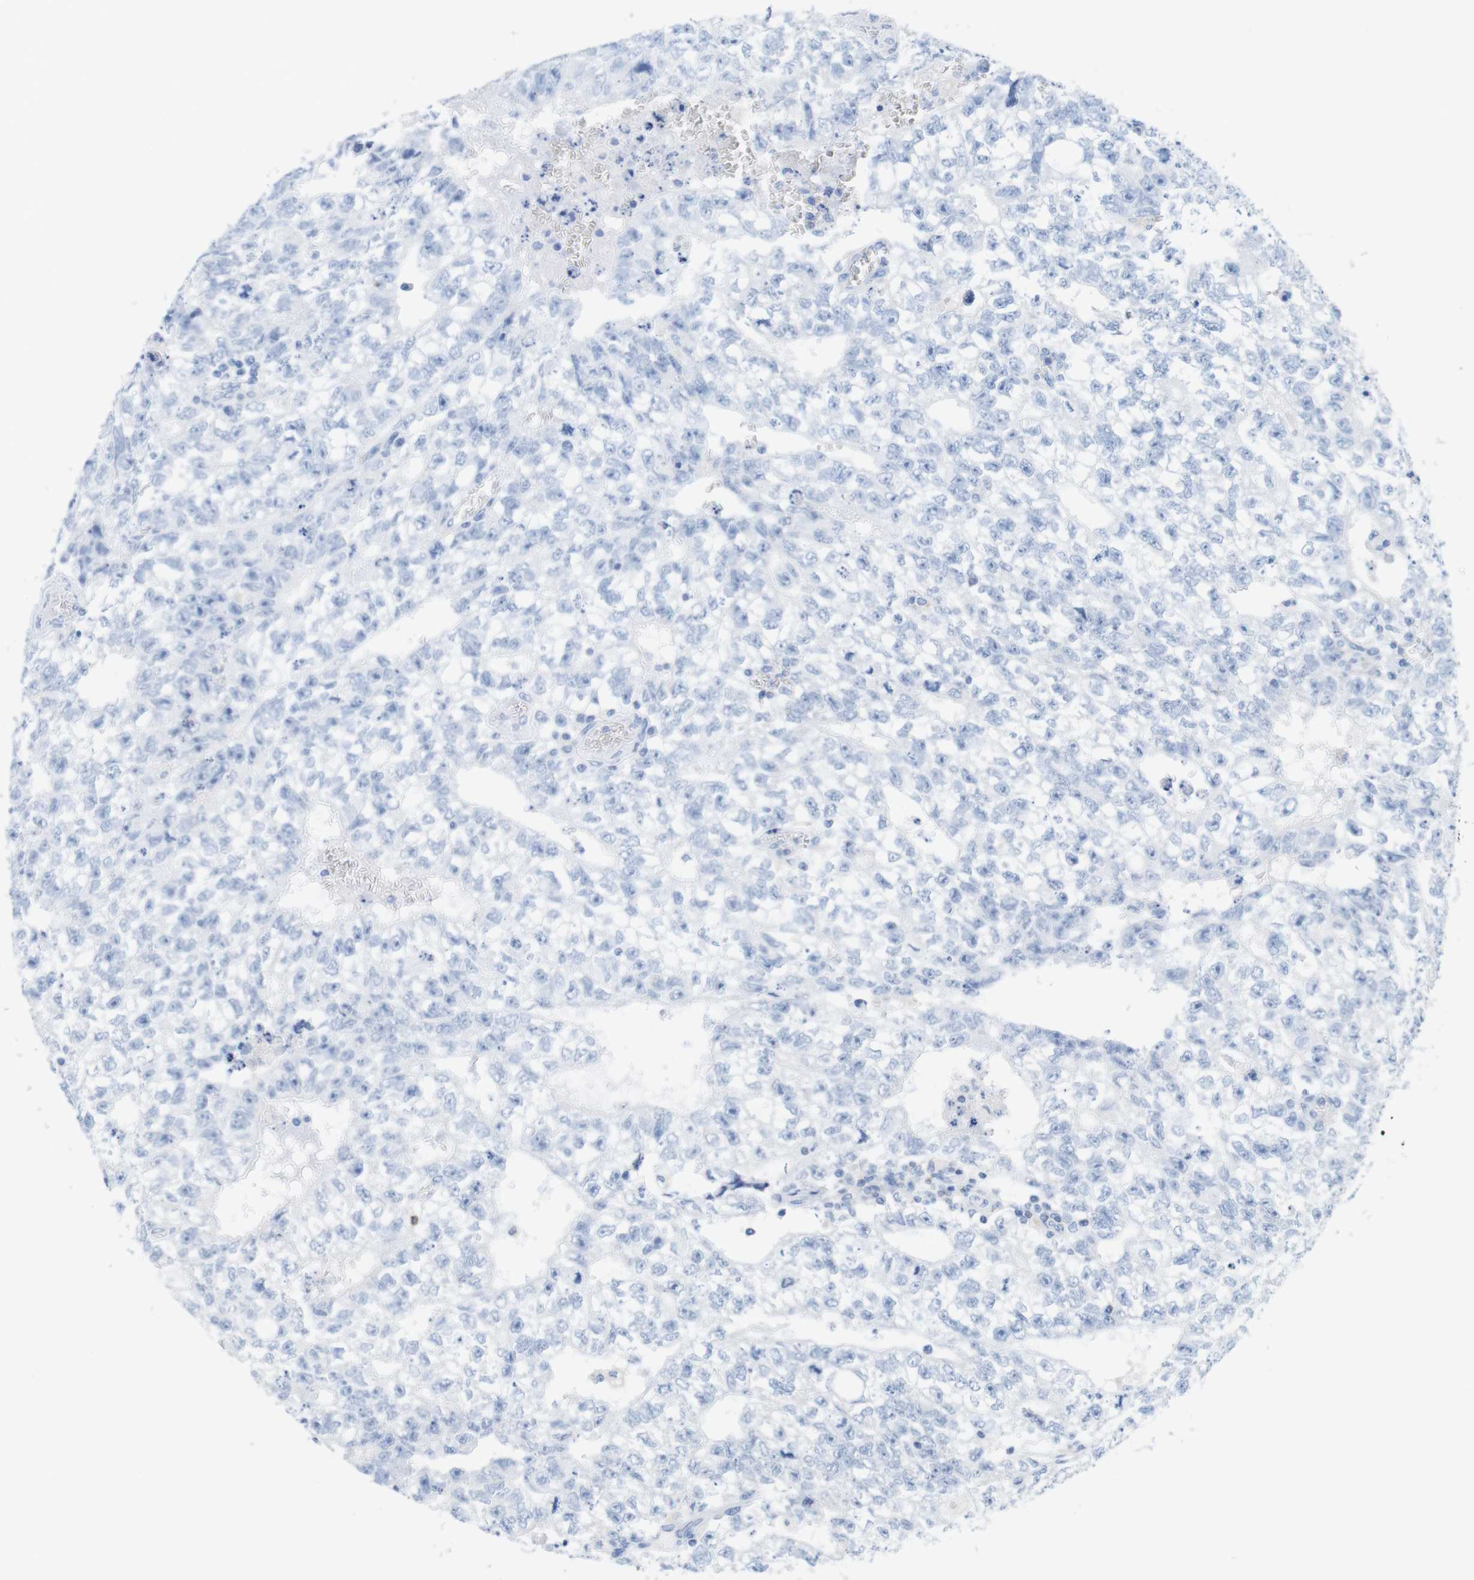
{"staining": {"intensity": "negative", "quantity": "none", "location": "none"}, "tissue": "testis cancer", "cell_type": "Tumor cells", "image_type": "cancer", "snomed": [{"axis": "morphology", "description": "Seminoma, NOS"}, {"axis": "morphology", "description": "Carcinoma, Embryonal, NOS"}, {"axis": "topography", "description": "Testis"}], "caption": "A high-resolution micrograph shows IHC staining of seminoma (testis), which shows no significant expression in tumor cells.", "gene": "LAG3", "patient": {"sex": "male", "age": 38}}